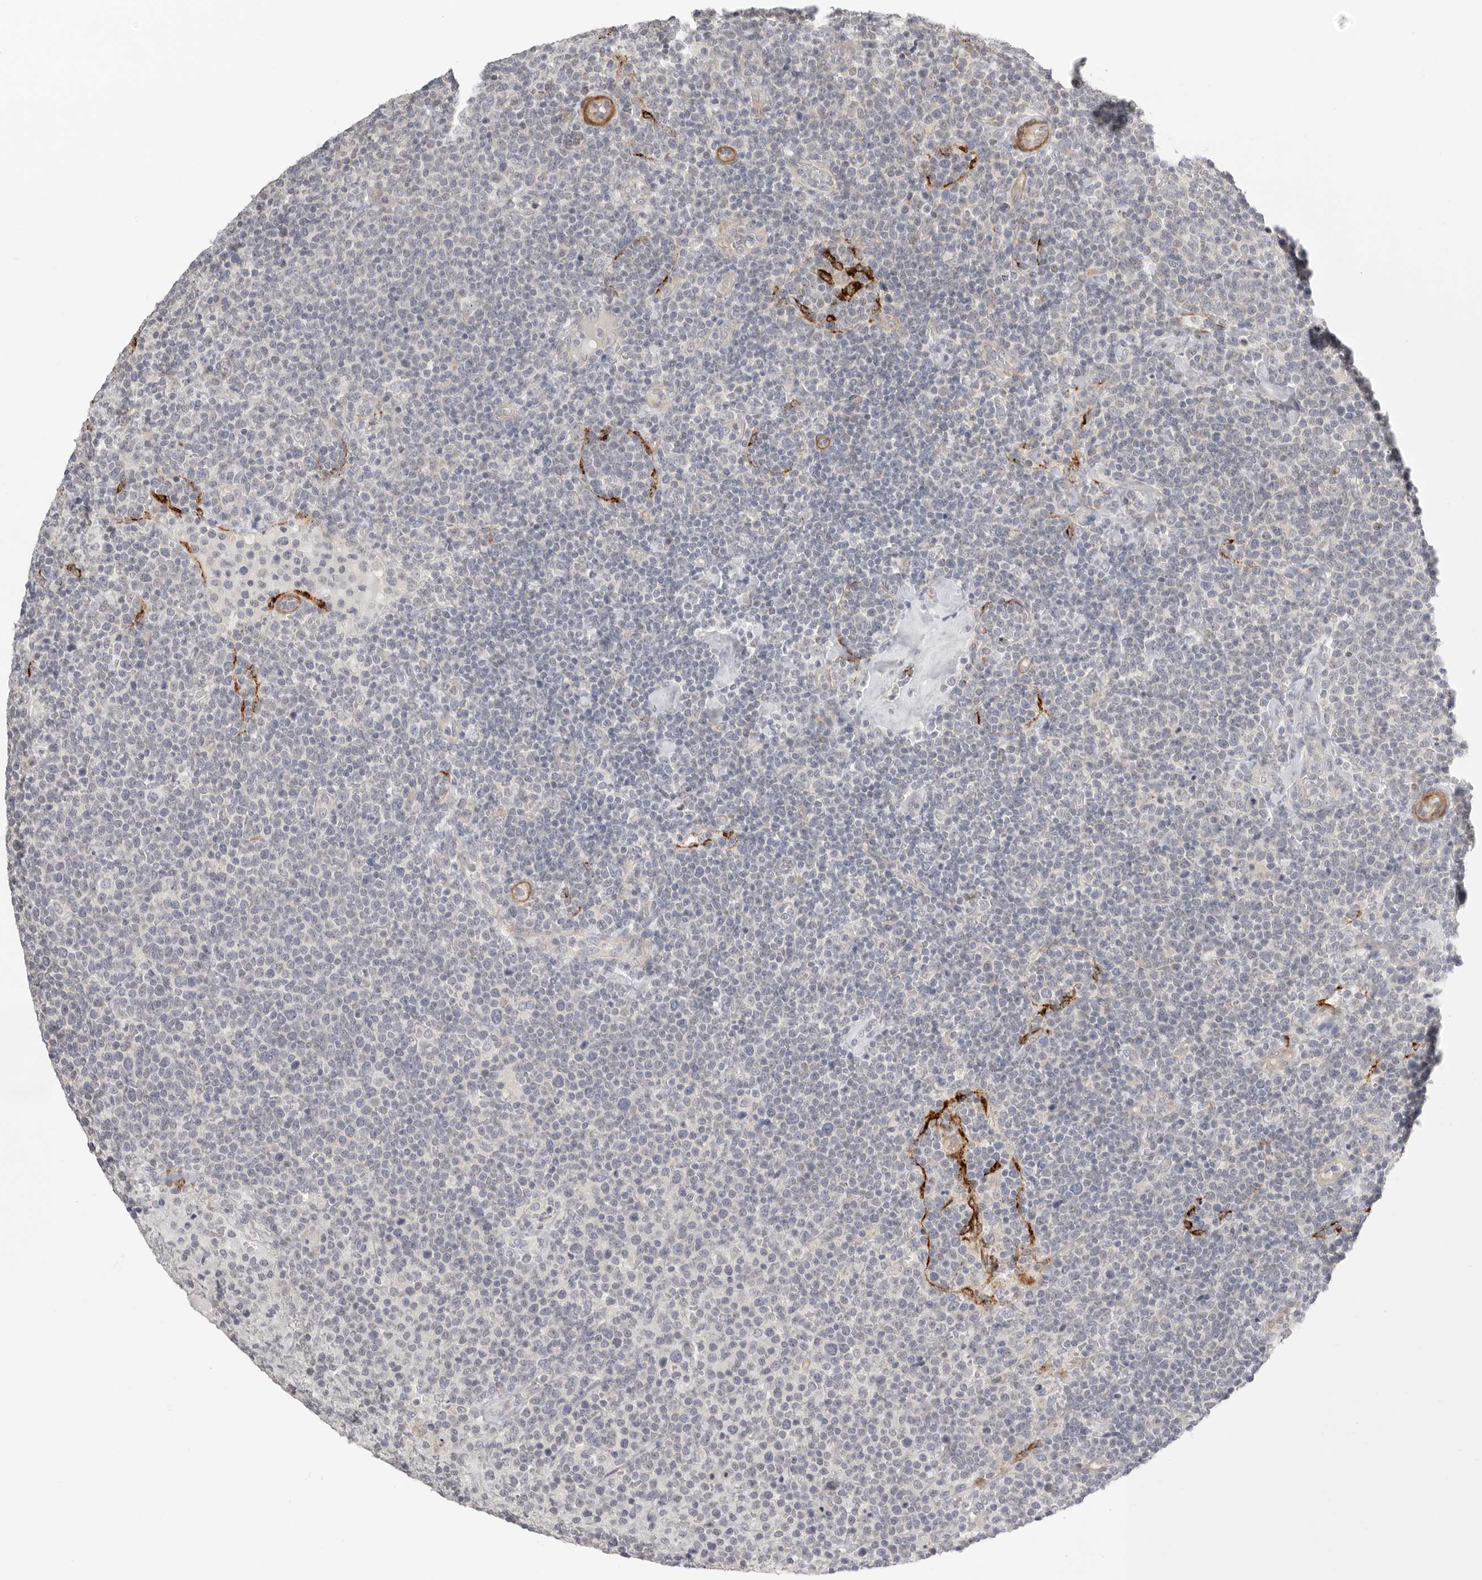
{"staining": {"intensity": "negative", "quantity": "none", "location": "none"}, "tissue": "lymphoma", "cell_type": "Tumor cells", "image_type": "cancer", "snomed": [{"axis": "morphology", "description": "Malignant lymphoma, non-Hodgkin's type, High grade"}, {"axis": "topography", "description": "Lymph node"}], "caption": "Immunohistochemical staining of malignant lymphoma, non-Hodgkin's type (high-grade) exhibits no significant positivity in tumor cells.", "gene": "STAB2", "patient": {"sex": "male", "age": 61}}